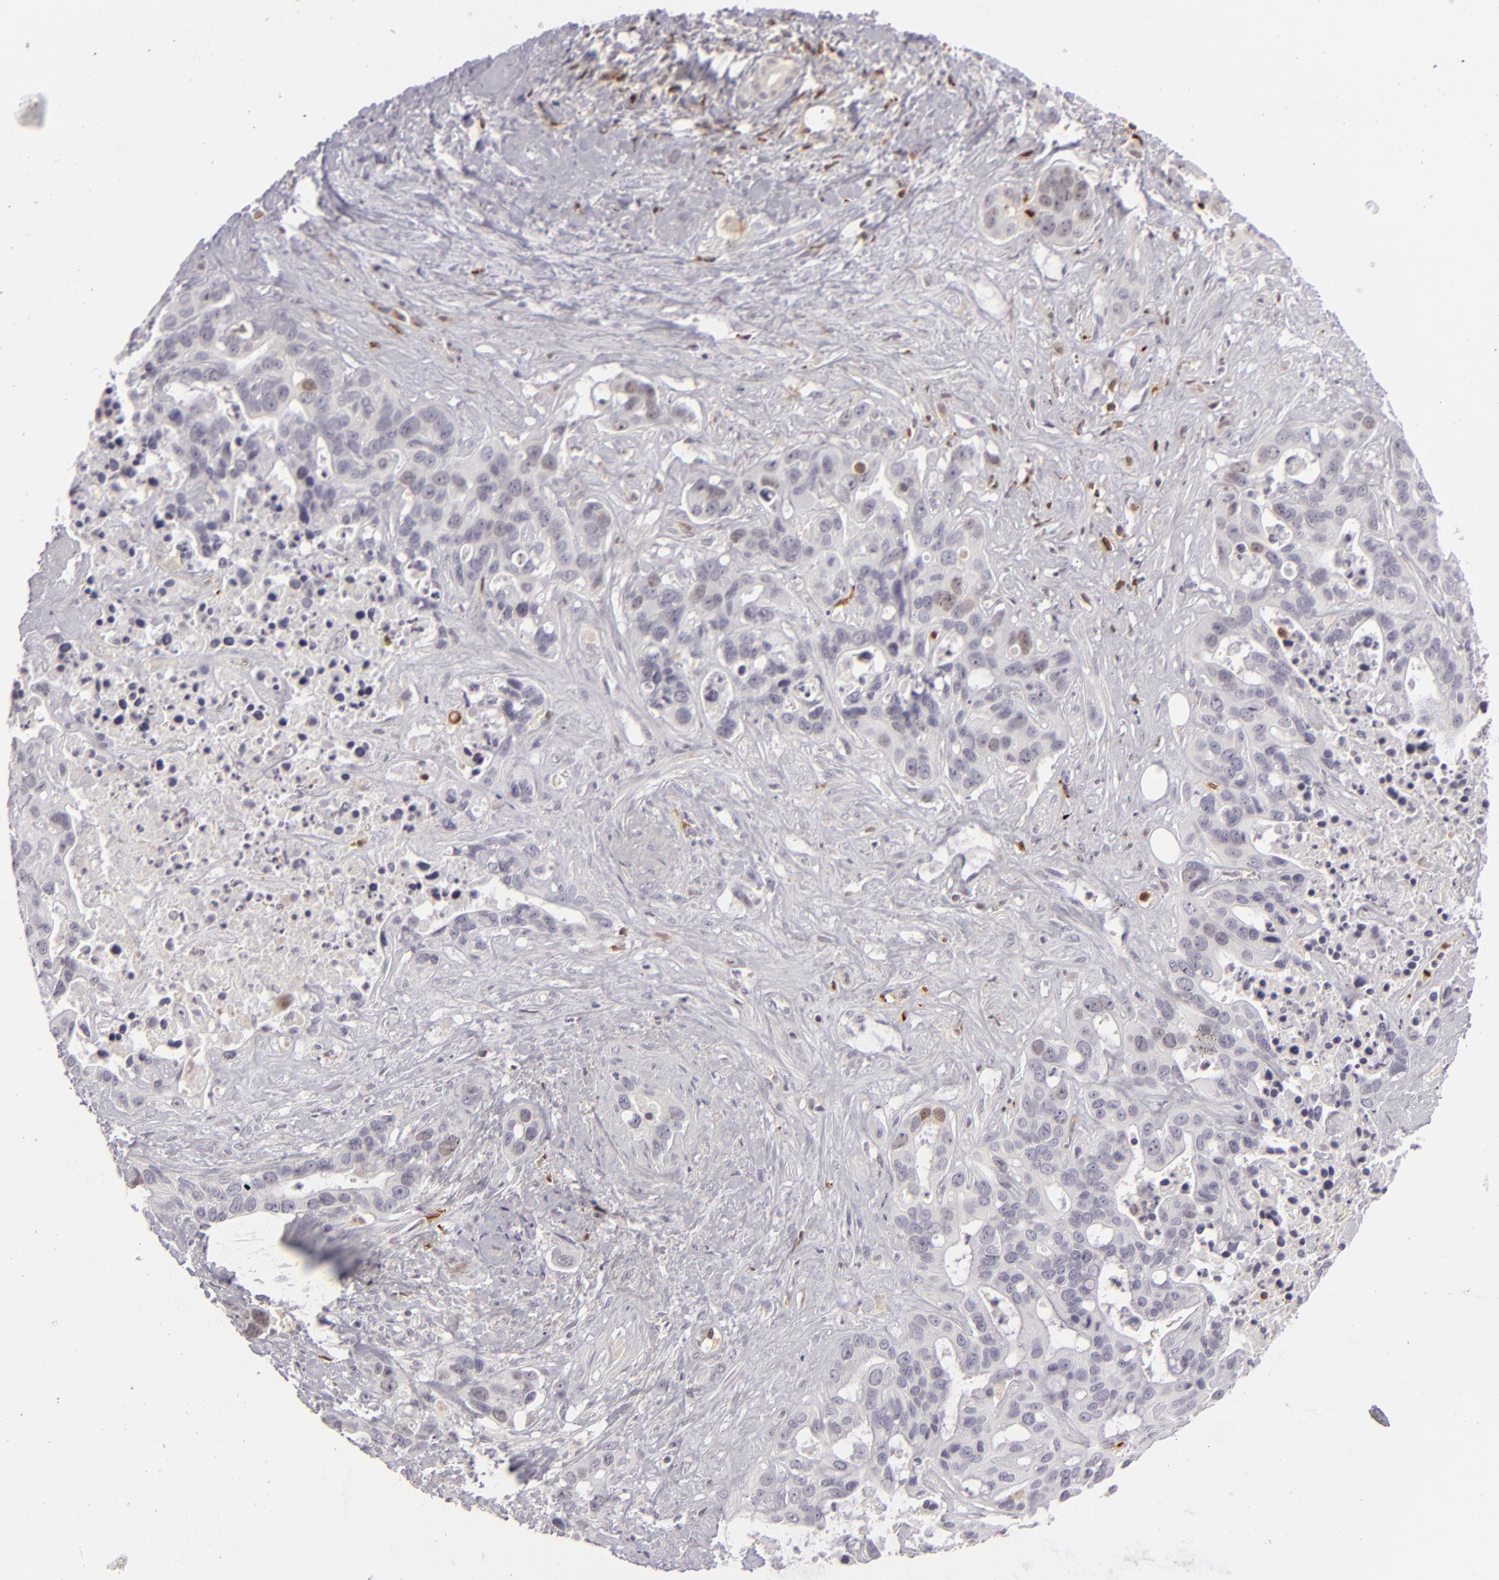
{"staining": {"intensity": "weak", "quantity": "<25%", "location": "nuclear"}, "tissue": "liver cancer", "cell_type": "Tumor cells", "image_type": "cancer", "snomed": [{"axis": "morphology", "description": "Cholangiocarcinoma"}, {"axis": "topography", "description": "Liver"}], "caption": "Human liver cancer (cholangiocarcinoma) stained for a protein using immunohistochemistry displays no expression in tumor cells.", "gene": "APOBEC3G", "patient": {"sex": "female", "age": 65}}